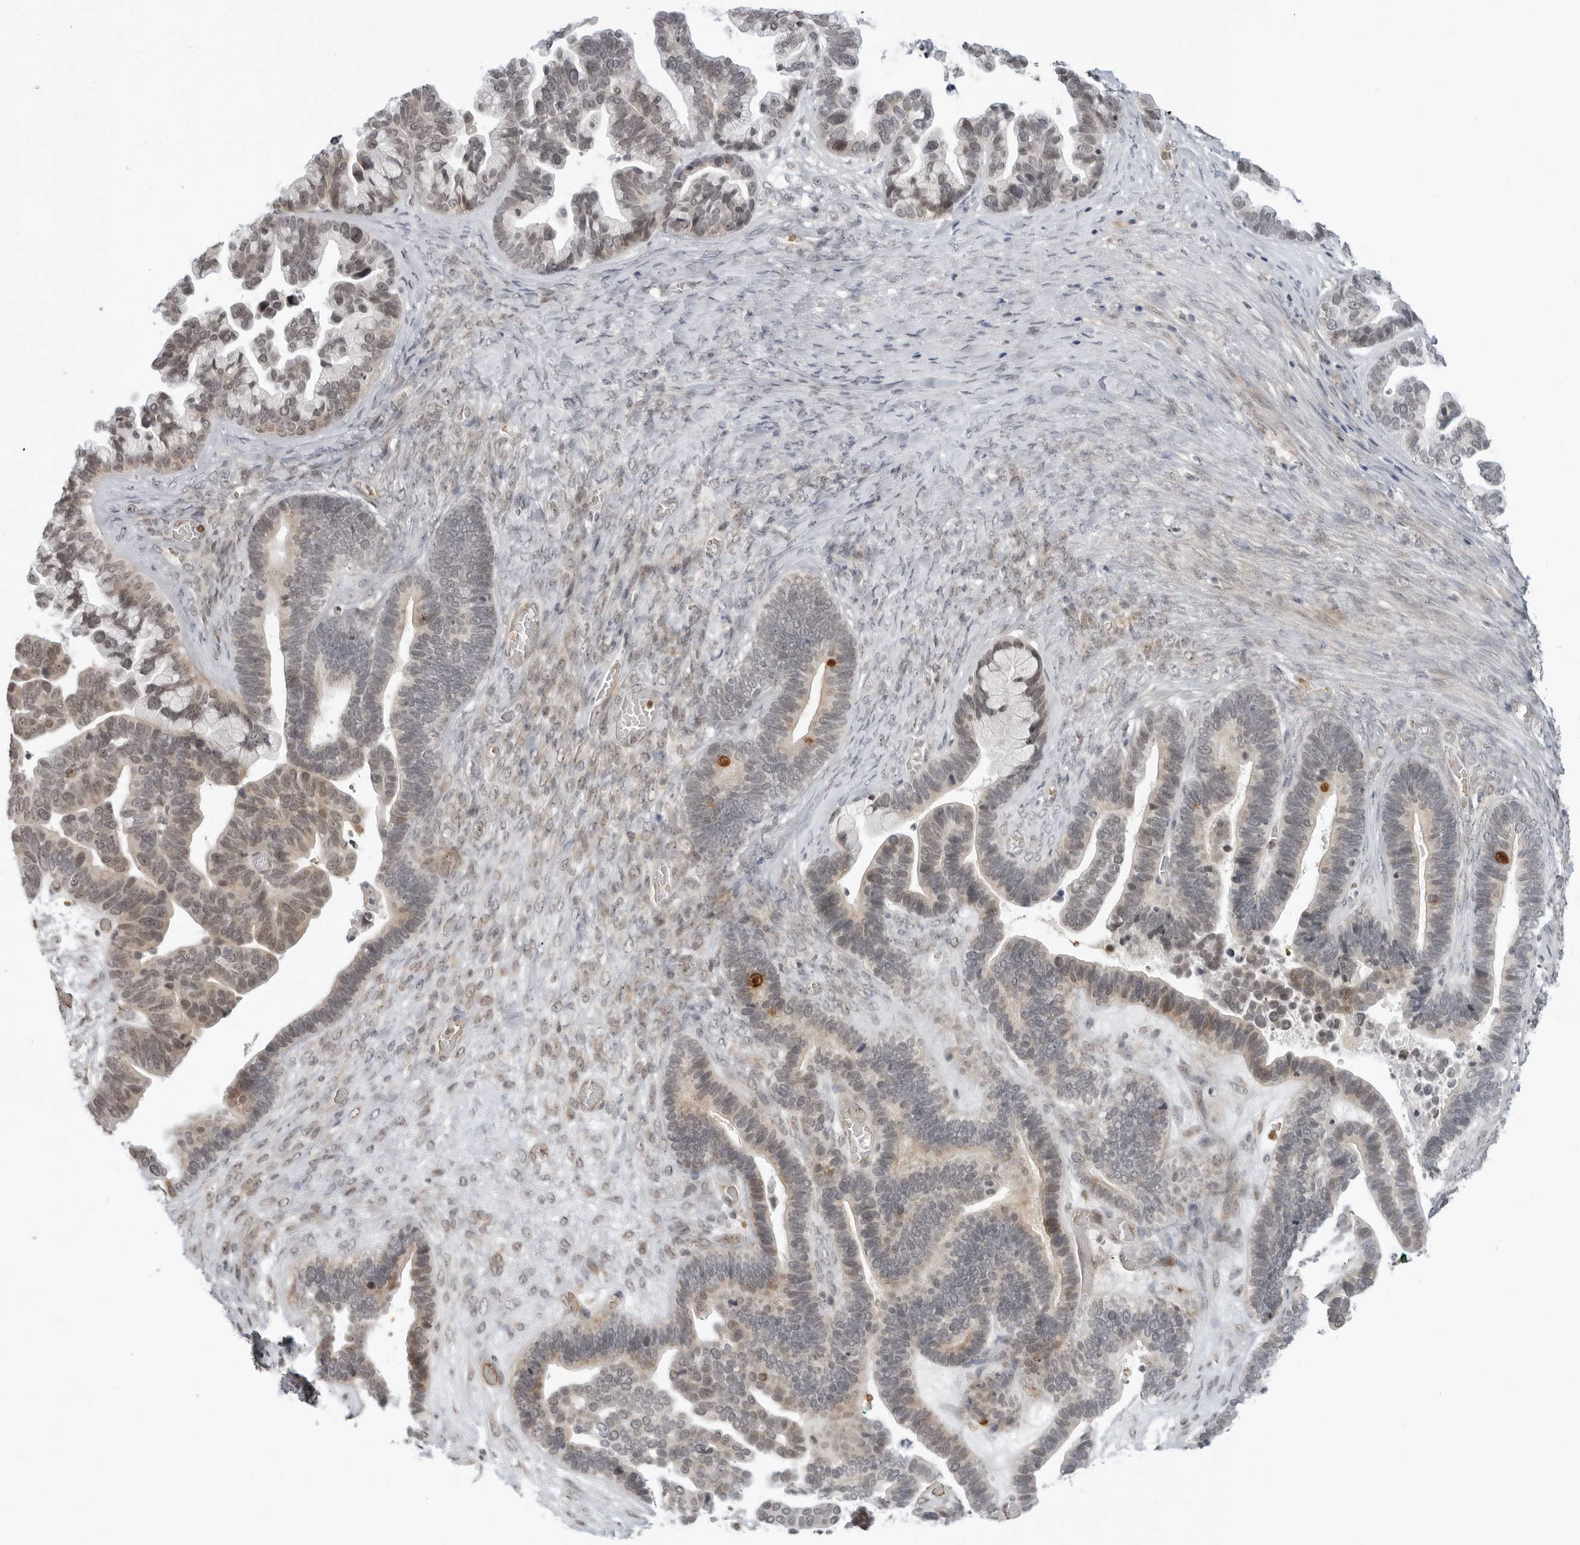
{"staining": {"intensity": "weak", "quantity": "25%-75%", "location": "cytoplasmic/membranous,nuclear"}, "tissue": "ovarian cancer", "cell_type": "Tumor cells", "image_type": "cancer", "snomed": [{"axis": "morphology", "description": "Cystadenocarcinoma, serous, NOS"}, {"axis": "topography", "description": "Ovary"}], "caption": "A brown stain shows weak cytoplasmic/membranous and nuclear expression of a protein in ovarian cancer (serous cystadenocarcinoma) tumor cells. The staining was performed using DAB, with brown indicating positive protein expression. Nuclei are stained blue with hematoxylin.", "gene": "SUGCT", "patient": {"sex": "female", "age": 56}}